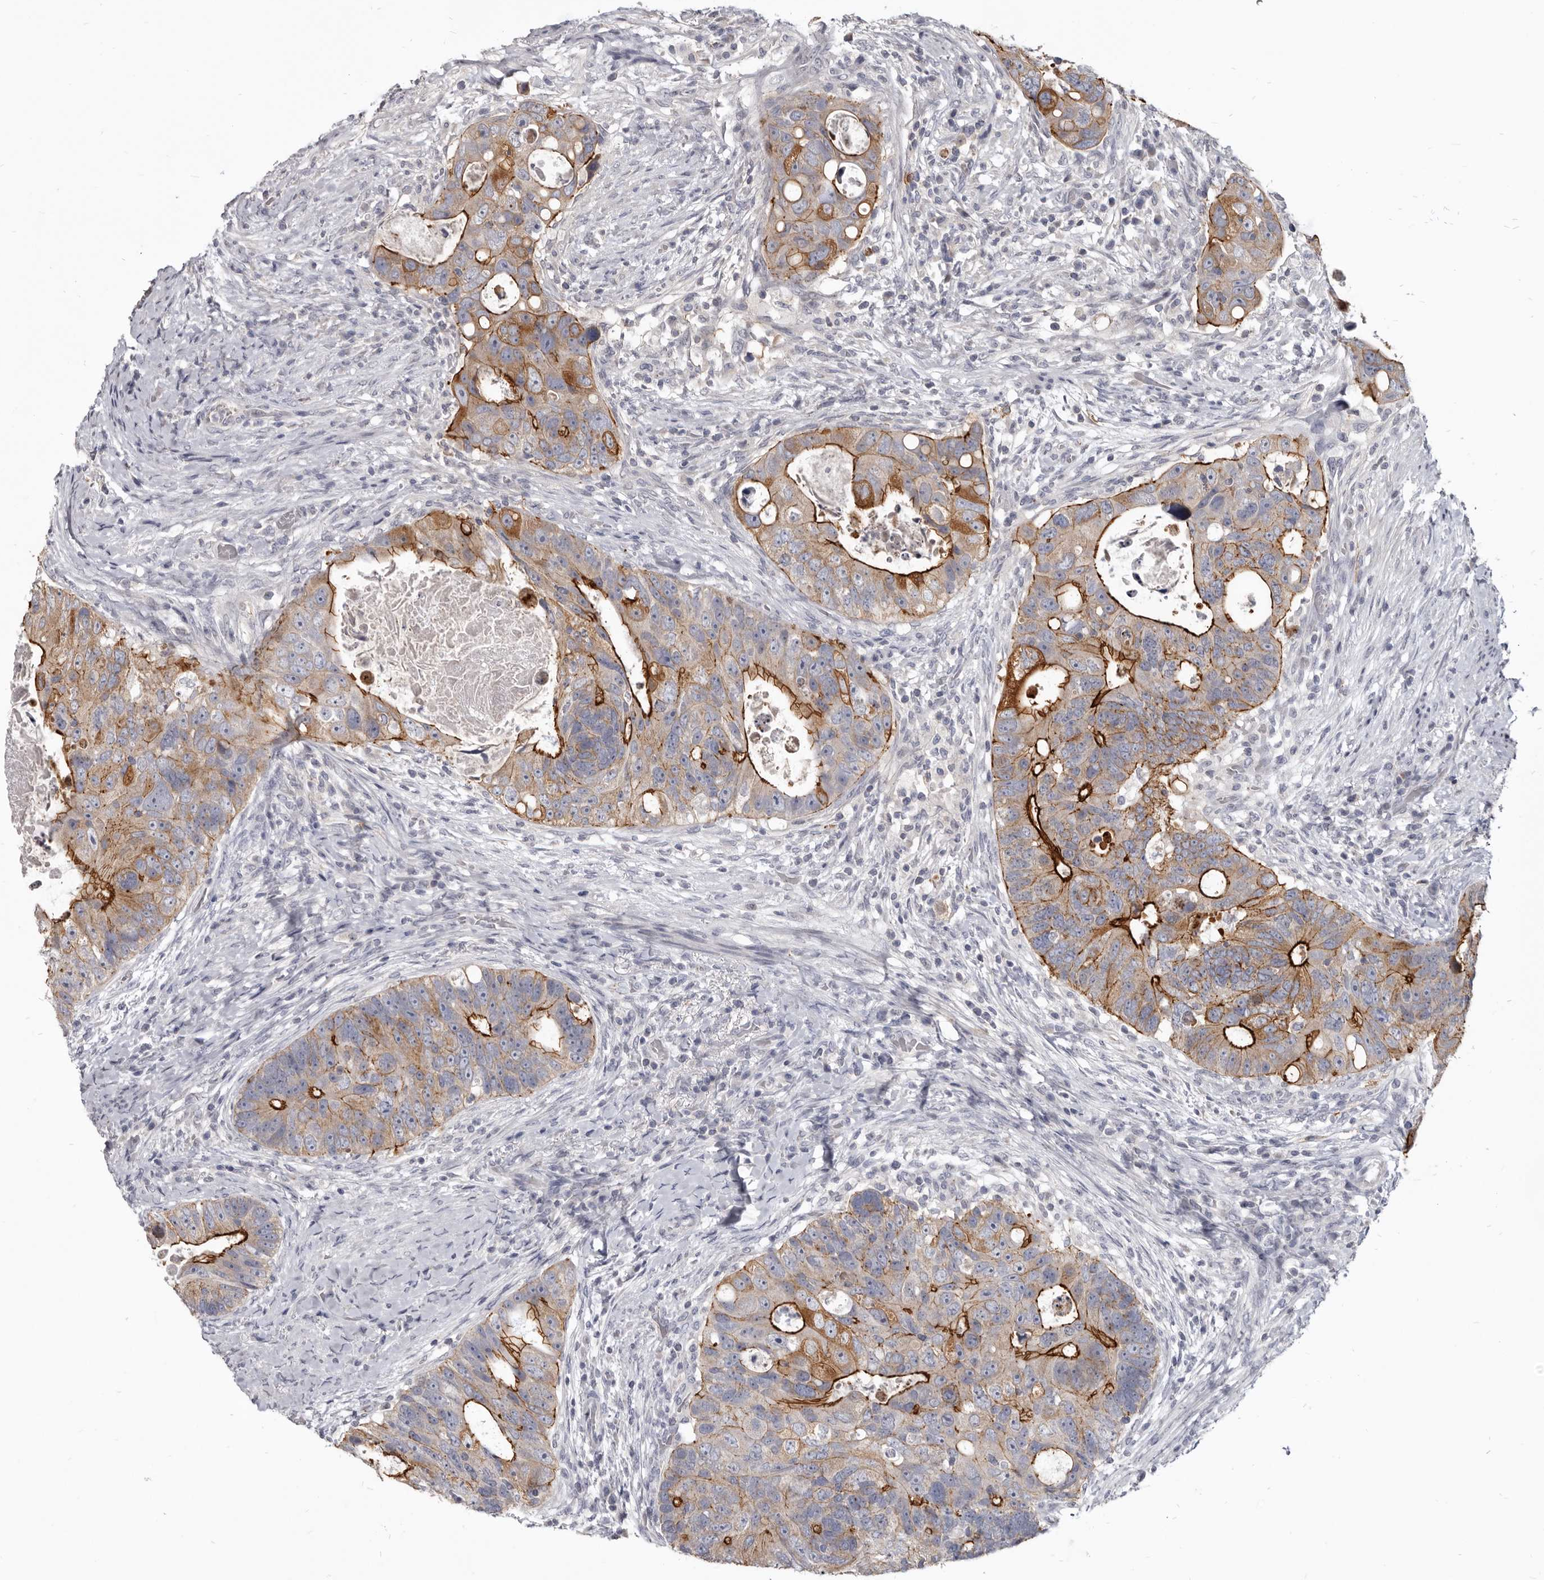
{"staining": {"intensity": "strong", "quantity": ">75%", "location": "cytoplasmic/membranous"}, "tissue": "colorectal cancer", "cell_type": "Tumor cells", "image_type": "cancer", "snomed": [{"axis": "morphology", "description": "Adenocarcinoma, NOS"}, {"axis": "topography", "description": "Rectum"}], "caption": "A brown stain shows strong cytoplasmic/membranous expression of a protein in human colorectal adenocarcinoma tumor cells. The staining is performed using DAB (3,3'-diaminobenzidine) brown chromogen to label protein expression. The nuclei are counter-stained blue using hematoxylin.", "gene": "CGN", "patient": {"sex": "male", "age": 59}}